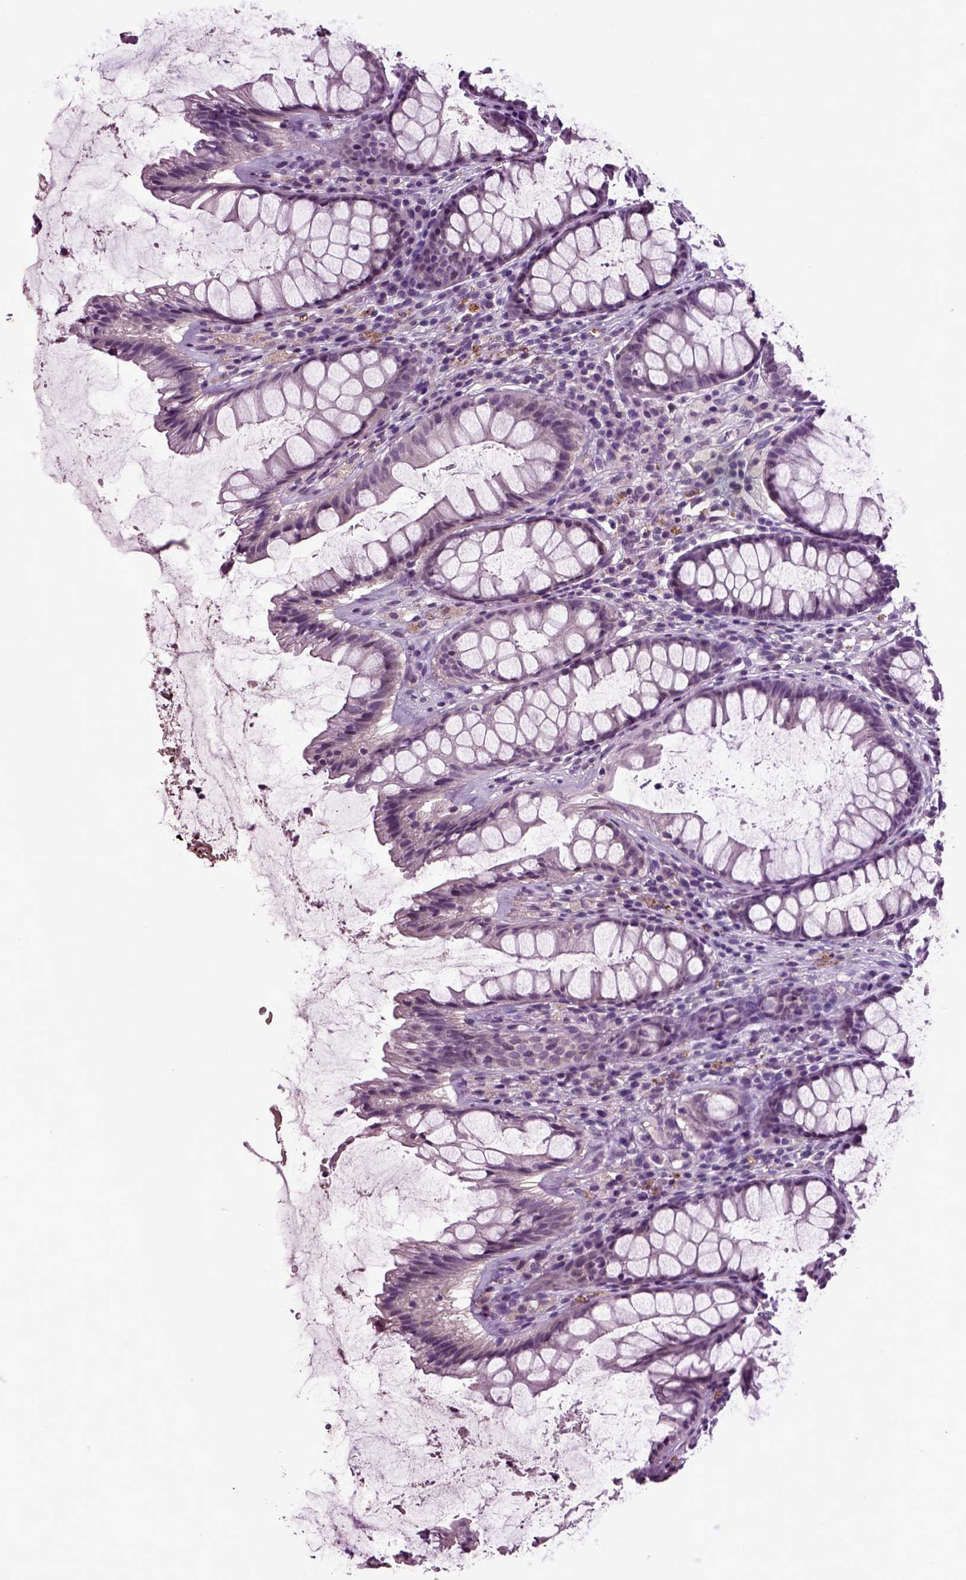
{"staining": {"intensity": "negative", "quantity": "none", "location": "none"}, "tissue": "rectum", "cell_type": "Glandular cells", "image_type": "normal", "snomed": [{"axis": "morphology", "description": "Normal tissue, NOS"}, {"axis": "topography", "description": "Rectum"}], "caption": "Rectum stained for a protein using IHC demonstrates no positivity glandular cells.", "gene": "CRHR1", "patient": {"sex": "male", "age": 72}}